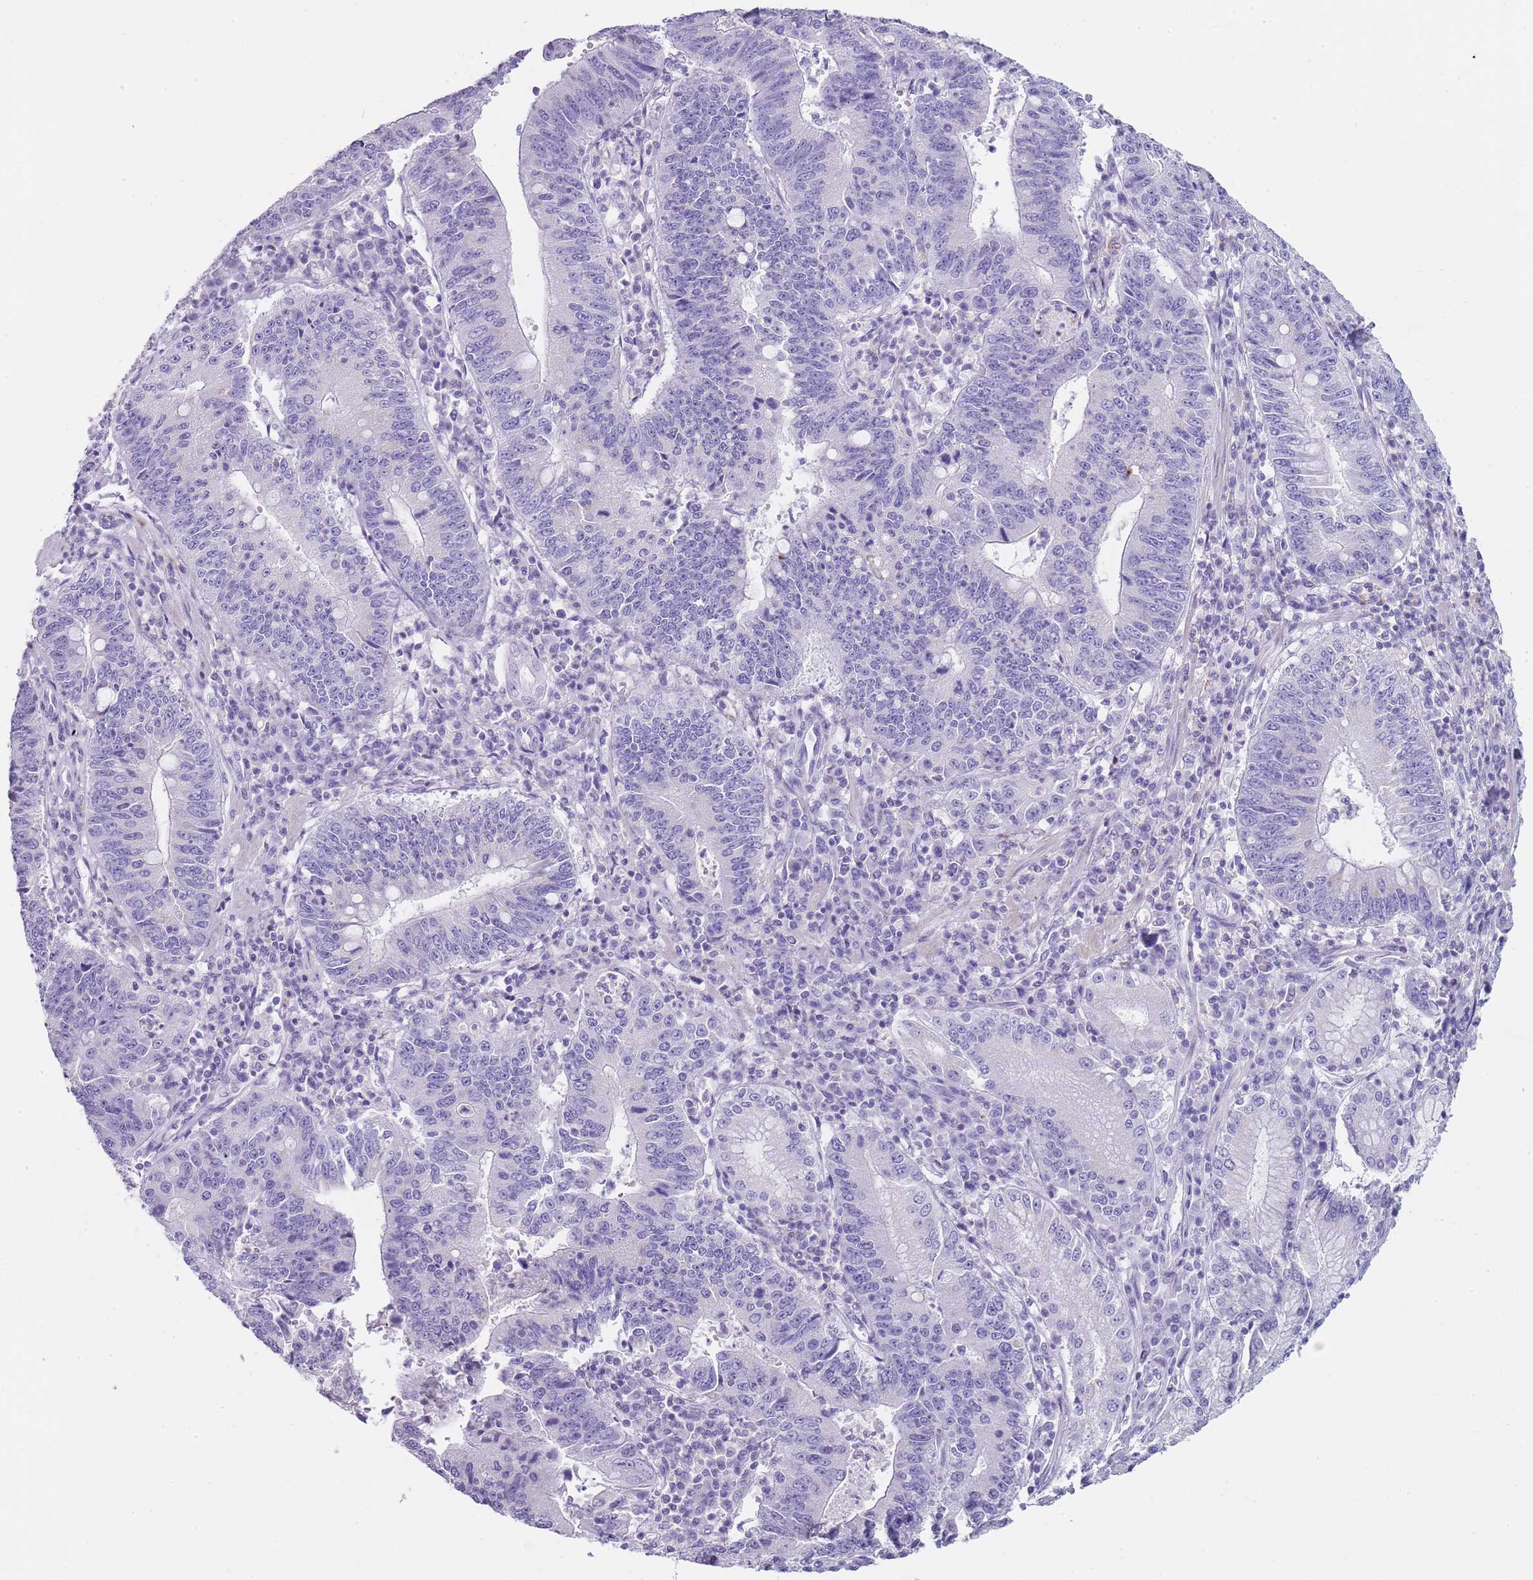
{"staining": {"intensity": "negative", "quantity": "none", "location": "none"}, "tissue": "stomach cancer", "cell_type": "Tumor cells", "image_type": "cancer", "snomed": [{"axis": "morphology", "description": "Adenocarcinoma, NOS"}, {"axis": "topography", "description": "Stomach"}], "caption": "Immunohistochemistry photomicrograph of human stomach cancer stained for a protein (brown), which displays no positivity in tumor cells.", "gene": "NBPF20", "patient": {"sex": "male", "age": 59}}